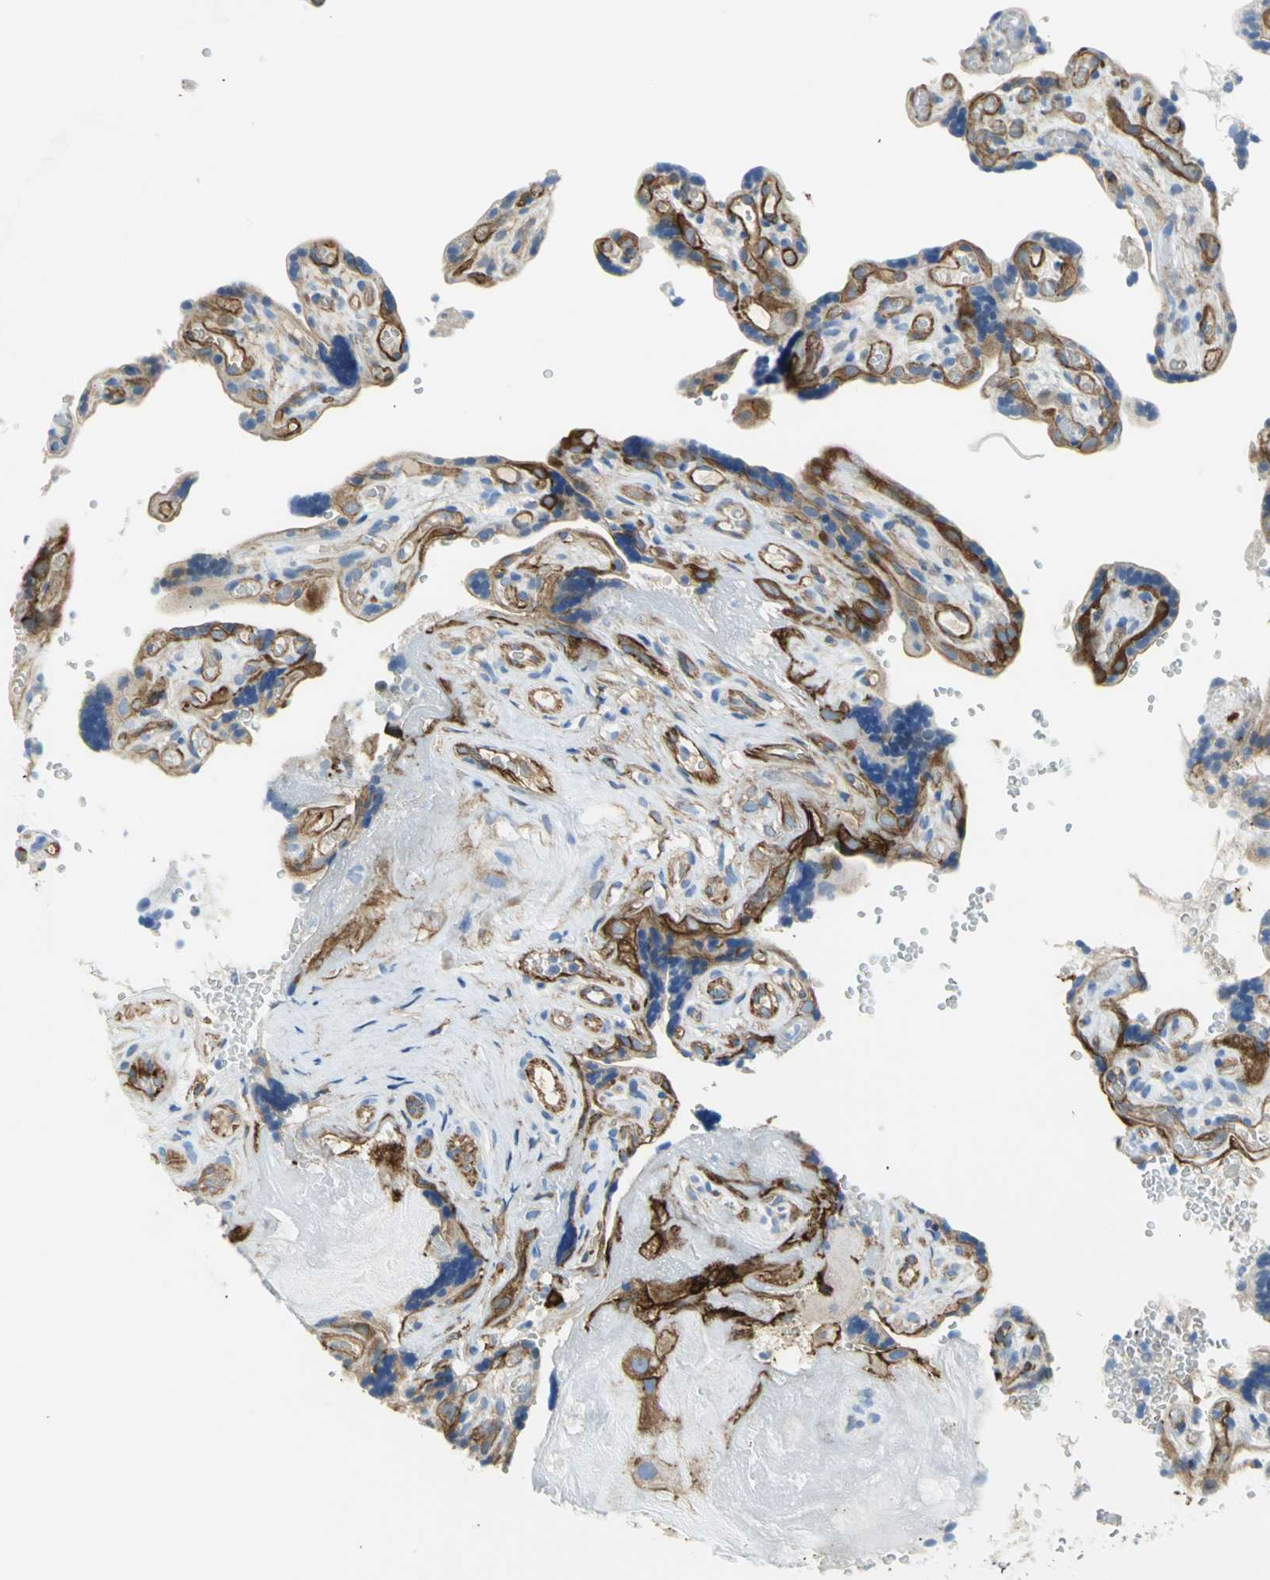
{"staining": {"intensity": "strong", "quantity": ">75%", "location": "cytoplasmic/membranous"}, "tissue": "placenta", "cell_type": "Trophoblastic cells", "image_type": "normal", "snomed": [{"axis": "morphology", "description": "Normal tissue, NOS"}, {"axis": "topography", "description": "Placenta"}], "caption": "High-power microscopy captured an immunohistochemistry (IHC) photomicrograph of unremarkable placenta, revealing strong cytoplasmic/membranous expression in approximately >75% of trophoblastic cells. The protein is shown in brown color, while the nuclei are stained blue.", "gene": "FLNB", "patient": {"sex": "female", "age": 30}}